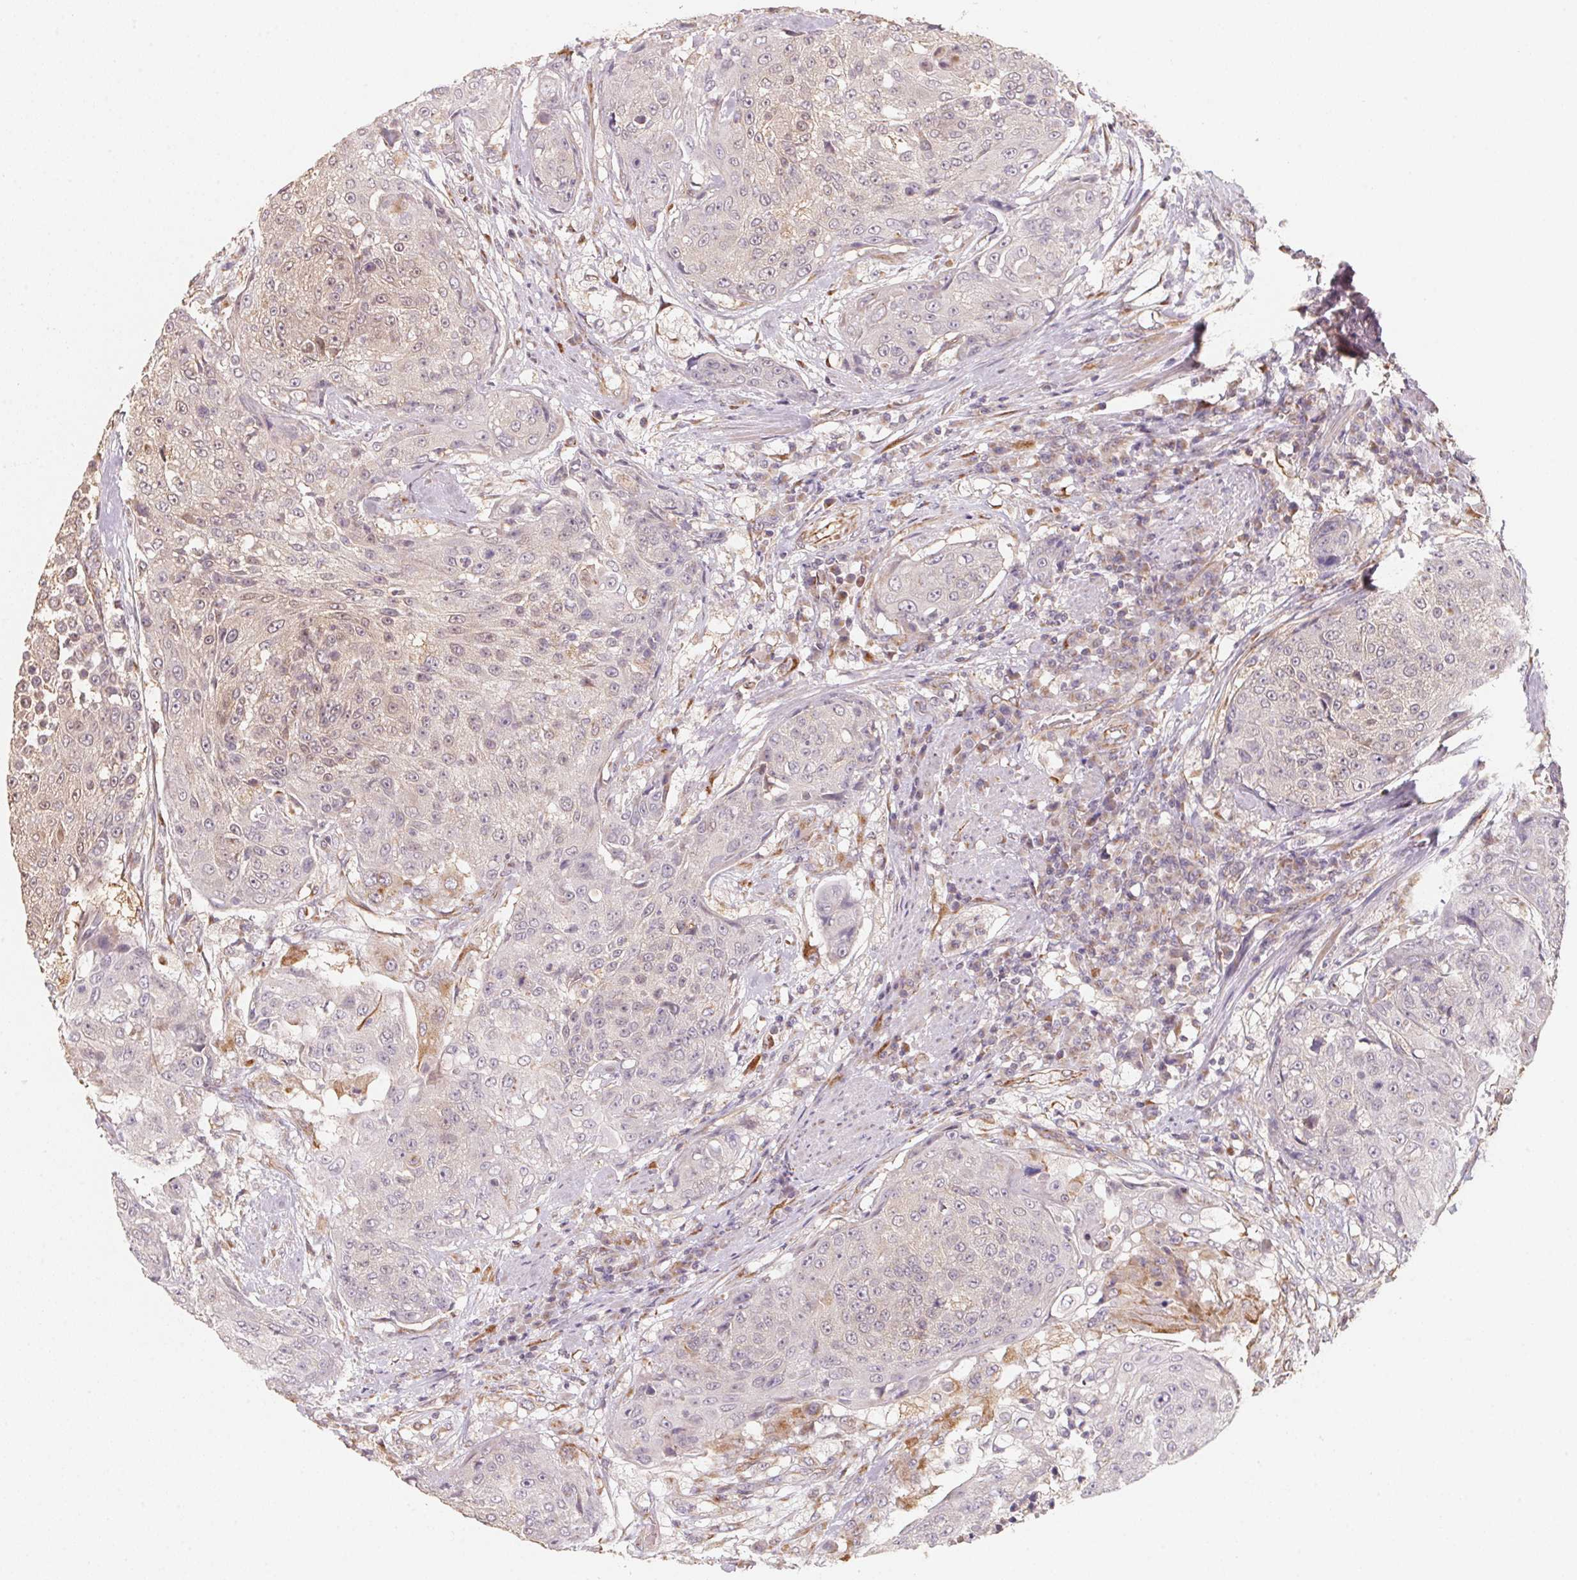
{"staining": {"intensity": "weak", "quantity": "<25%", "location": "cytoplasmic/membranous"}, "tissue": "urothelial cancer", "cell_type": "Tumor cells", "image_type": "cancer", "snomed": [{"axis": "morphology", "description": "Urothelial carcinoma, High grade"}, {"axis": "topography", "description": "Urinary bladder"}], "caption": "The histopathology image reveals no staining of tumor cells in urothelial cancer.", "gene": "TSPAN12", "patient": {"sex": "female", "age": 63}}